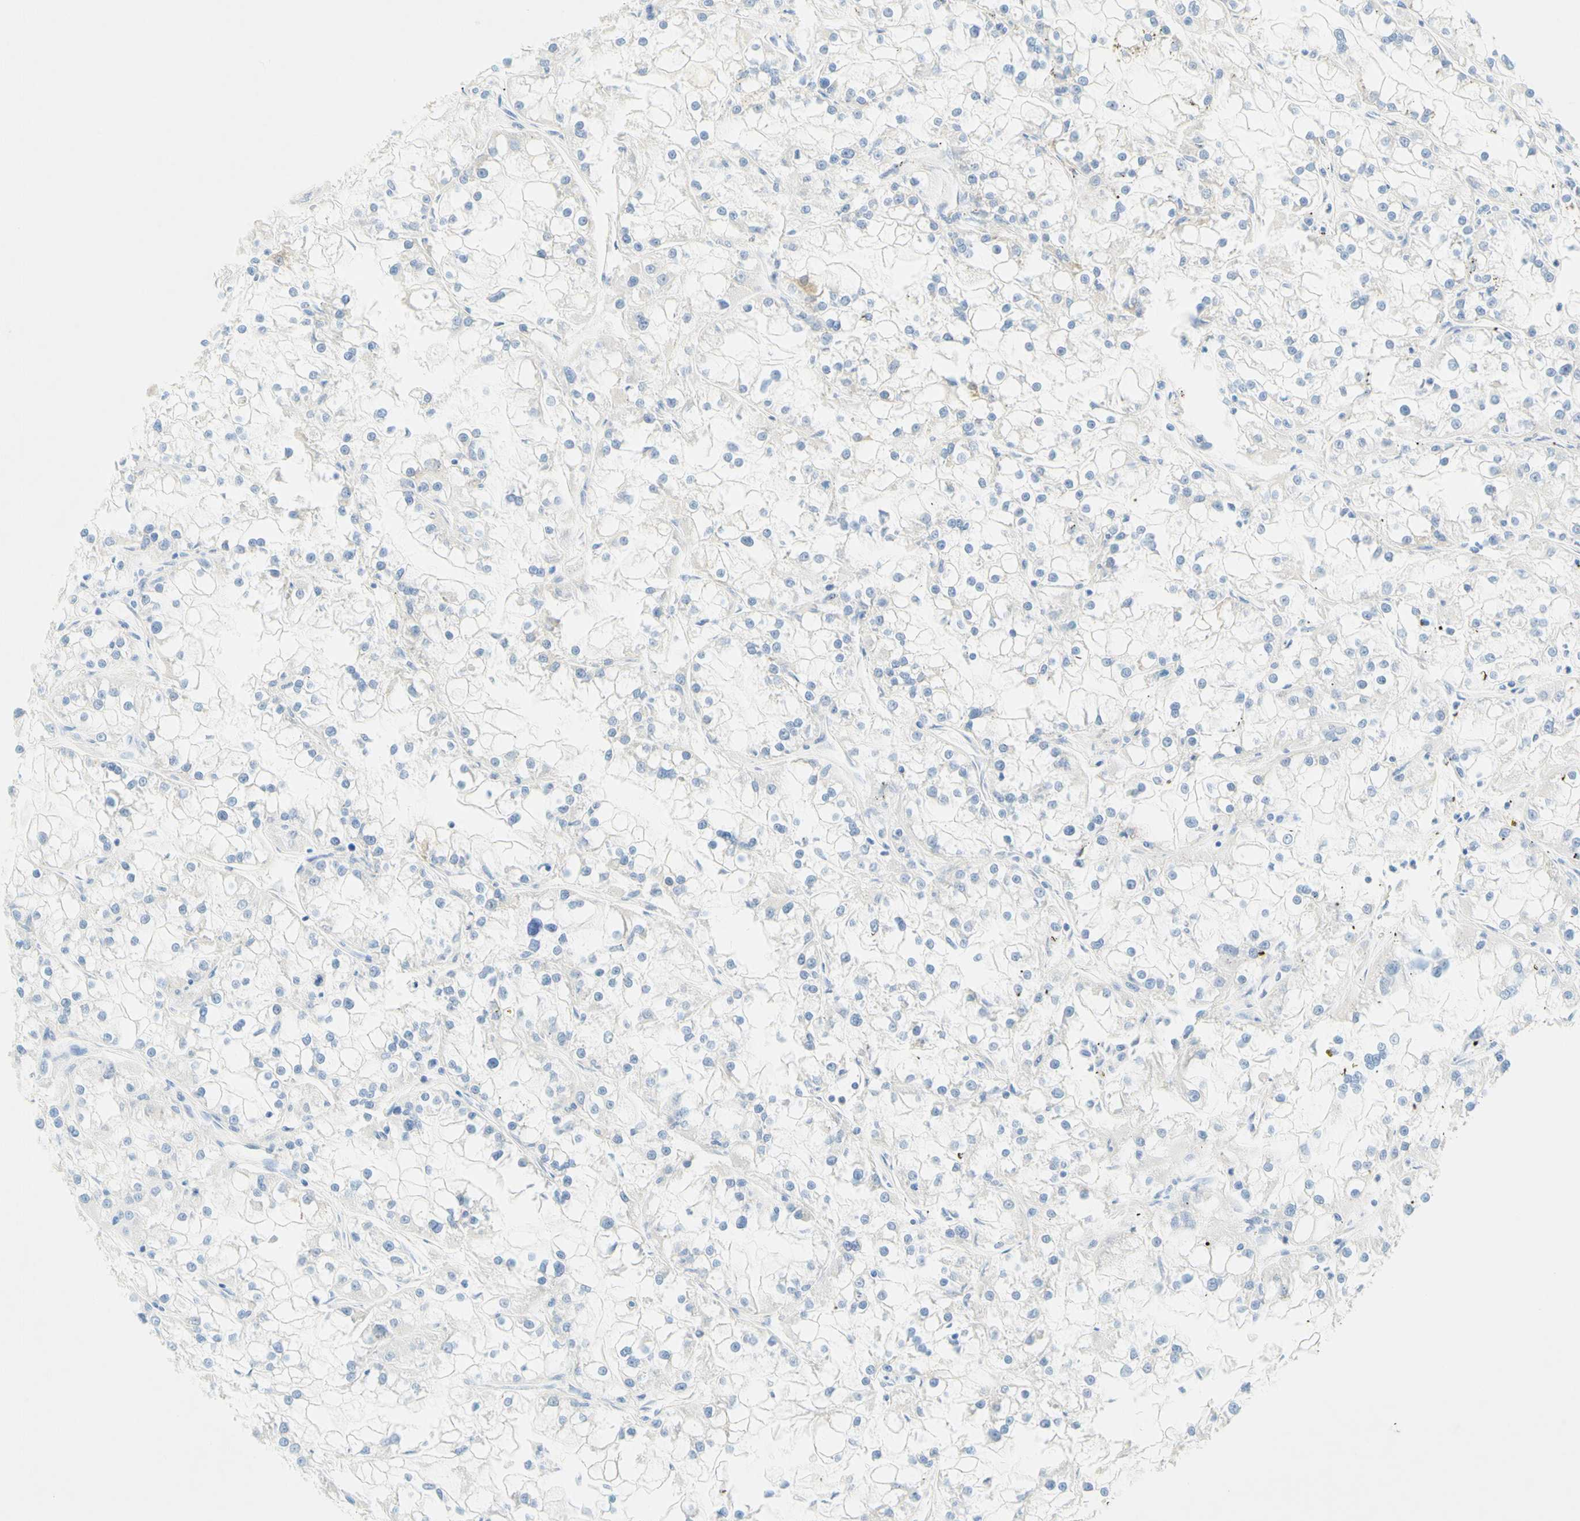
{"staining": {"intensity": "weak", "quantity": "<25%", "location": "cytoplasmic/membranous"}, "tissue": "renal cancer", "cell_type": "Tumor cells", "image_type": "cancer", "snomed": [{"axis": "morphology", "description": "Adenocarcinoma, NOS"}, {"axis": "topography", "description": "Kidney"}], "caption": "DAB immunohistochemical staining of renal adenocarcinoma demonstrates no significant staining in tumor cells.", "gene": "ENTREP2", "patient": {"sex": "female", "age": 52}}